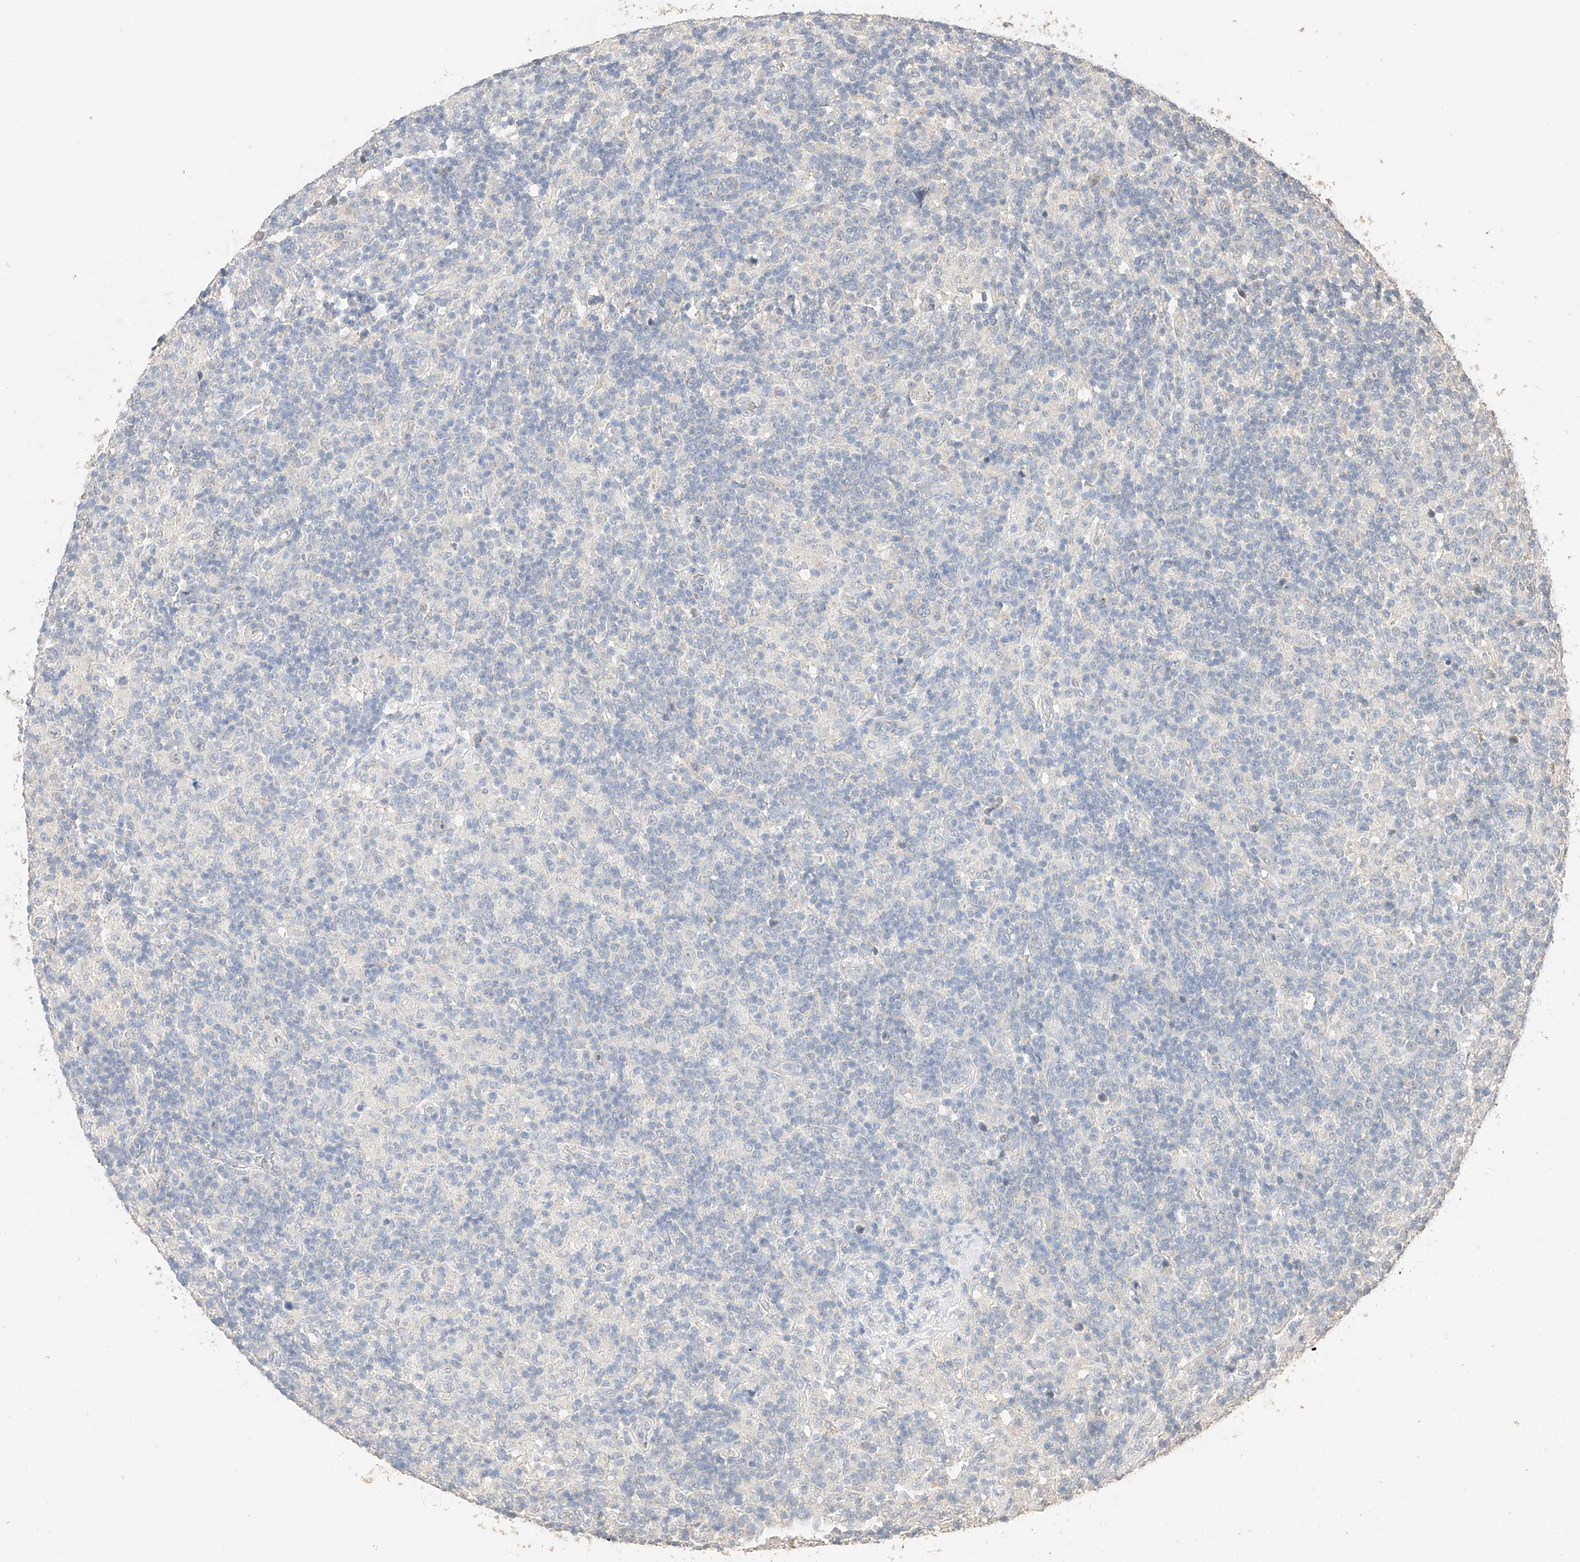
{"staining": {"intensity": "negative", "quantity": "none", "location": "none"}, "tissue": "lymphoma", "cell_type": "Tumor cells", "image_type": "cancer", "snomed": [{"axis": "morphology", "description": "Hodgkin's disease, NOS"}, {"axis": "topography", "description": "Lymph node"}], "caption": "Immunohistochemistry (IHC) of human lymphoma exhibits no positivity in tumor cells.", "gene": "IL22RA2", "patient": {"sex": "male", "age": 70}}